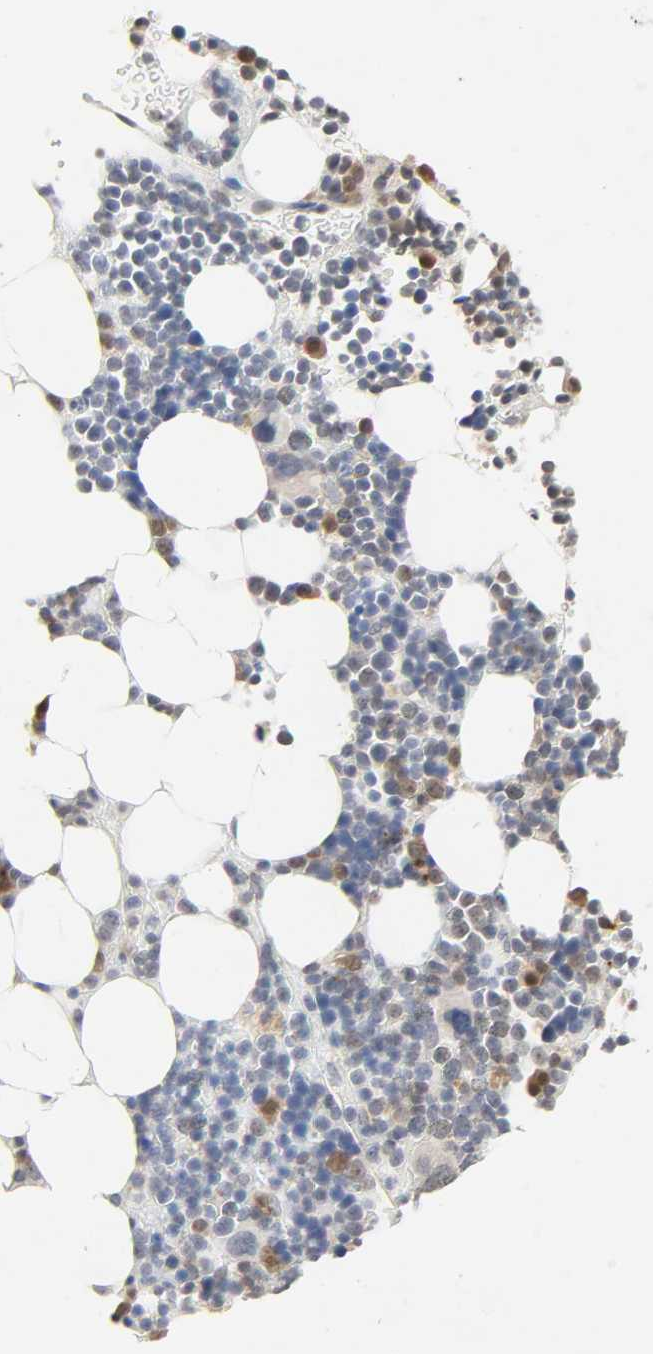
{"staining": {"intensity": "moderate", "quantity": "<25%", "location": "cytoplasmic/membranous,nuclear"}, "tissue": "bone marrow", "cell_type": "Hematopoietic cells", "image_type": "normal", "snomed": [{"axis": "morphology", "description": "Normal tissue, NOS"}, {"axis": "topography", "description": "Bone marrow"}], "caption": "An immunohistochemistry histopathology image of benign tissue is shown. Protein staining in brown labels moderate cytoplasmic/membranous,nuclear positivity in bone marrow within hematopoietic cells. (Stains: DAB (3,3'-diaminobenzidine) in brown, nuclei in blue, Microscopy: brightfield microscopy at high magnification).", "gene": "MIF", "patient": {"sex": "female", "age": 73}}